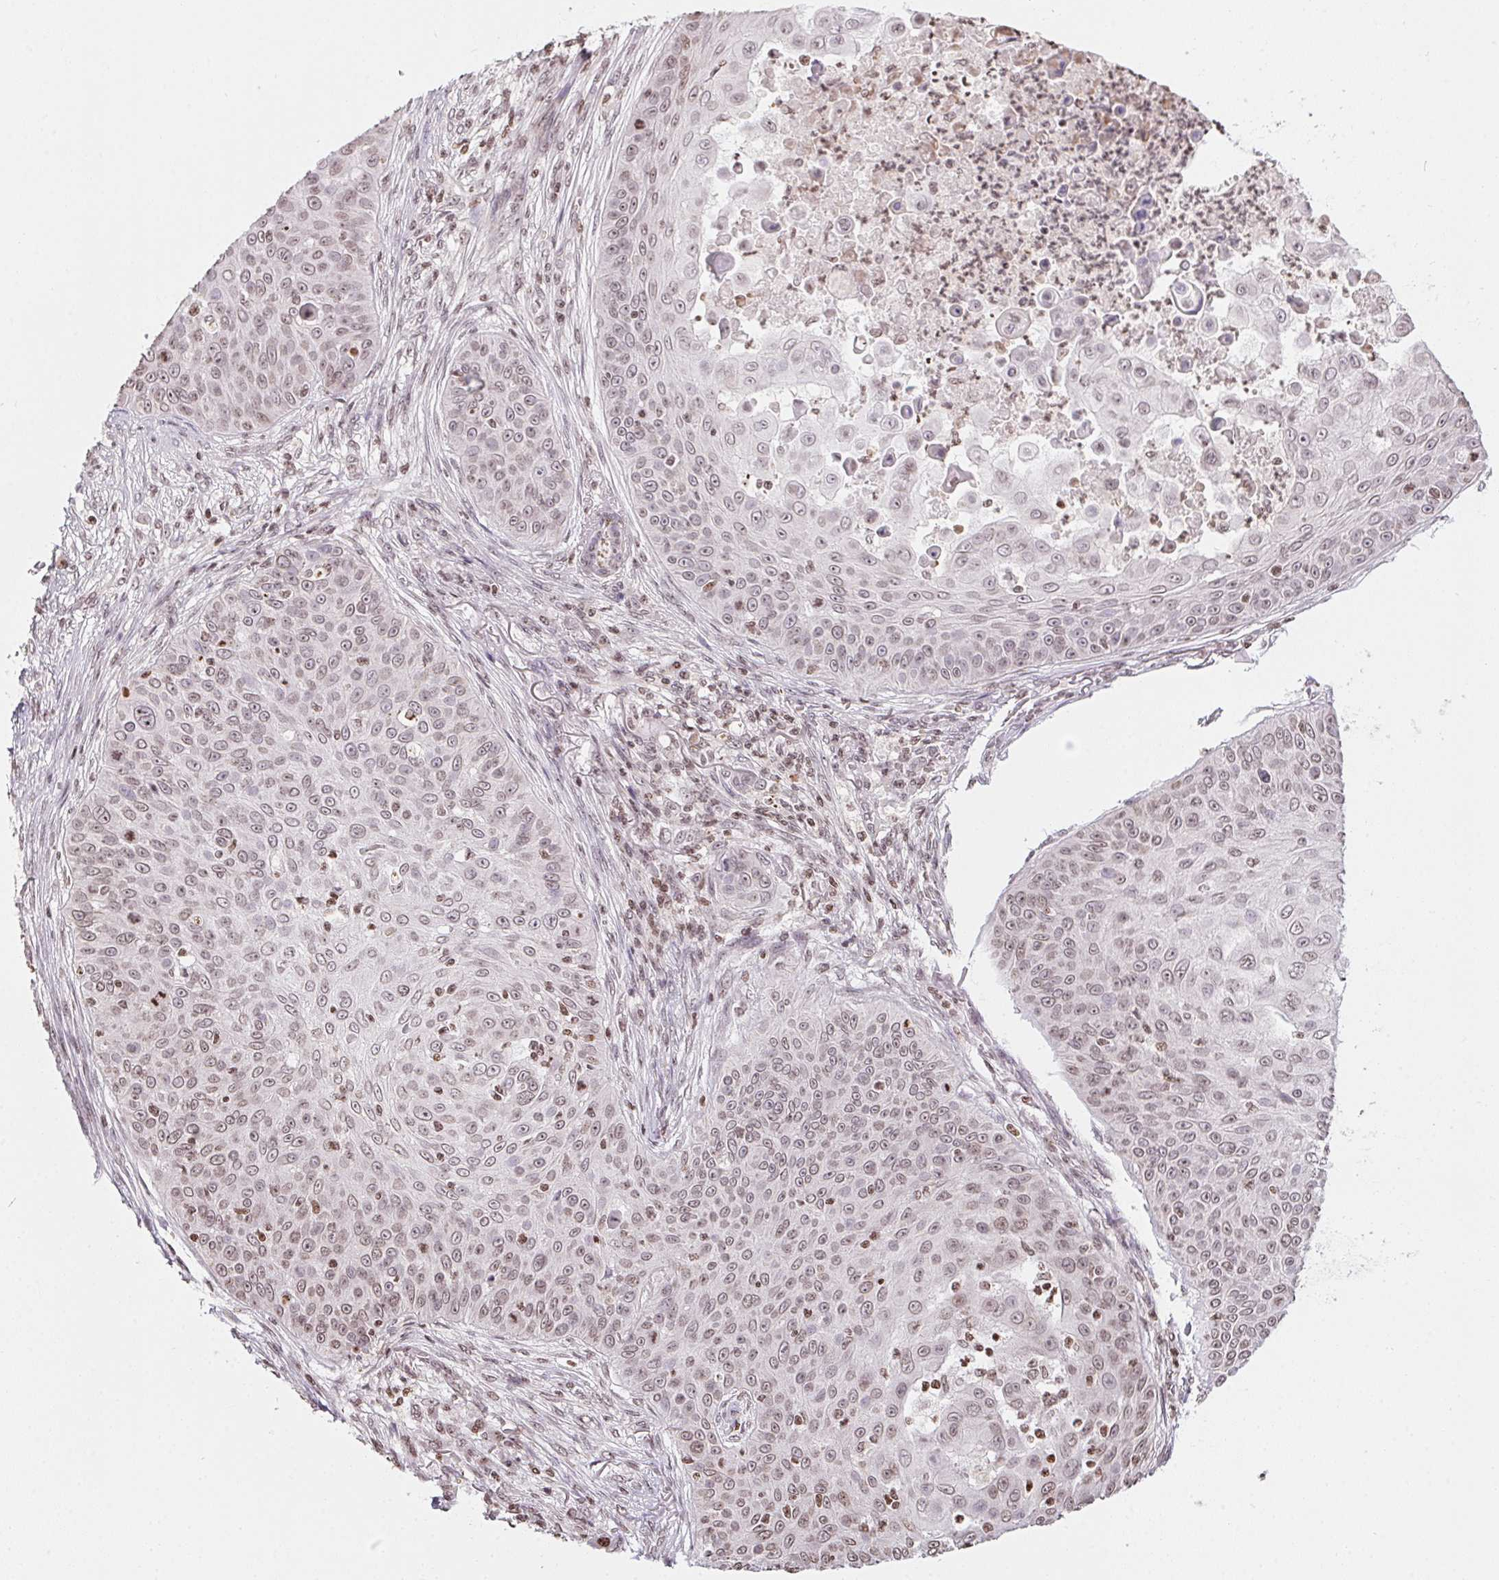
{"staining": {"intensity": "weak", "quantity": ">75%", "location": "nuclear"}, "tissue": "skin cancer", "cell_type": "Tumor cells", "image_type": "cancer", "snomed": [{"axis": "morphology", "description": "Squamous cell carcinoma, NOS"}, {"axis": "topography", "description": "Skin"}], "caption": "Immunohistochemistry (IHC) of human skin squamous cell carcinoma reveals low levels of weak nuclear positivity in about >75% of tumor cells.", "gene": "RNF181", "patient": {"sex": "male", "age": 82}}